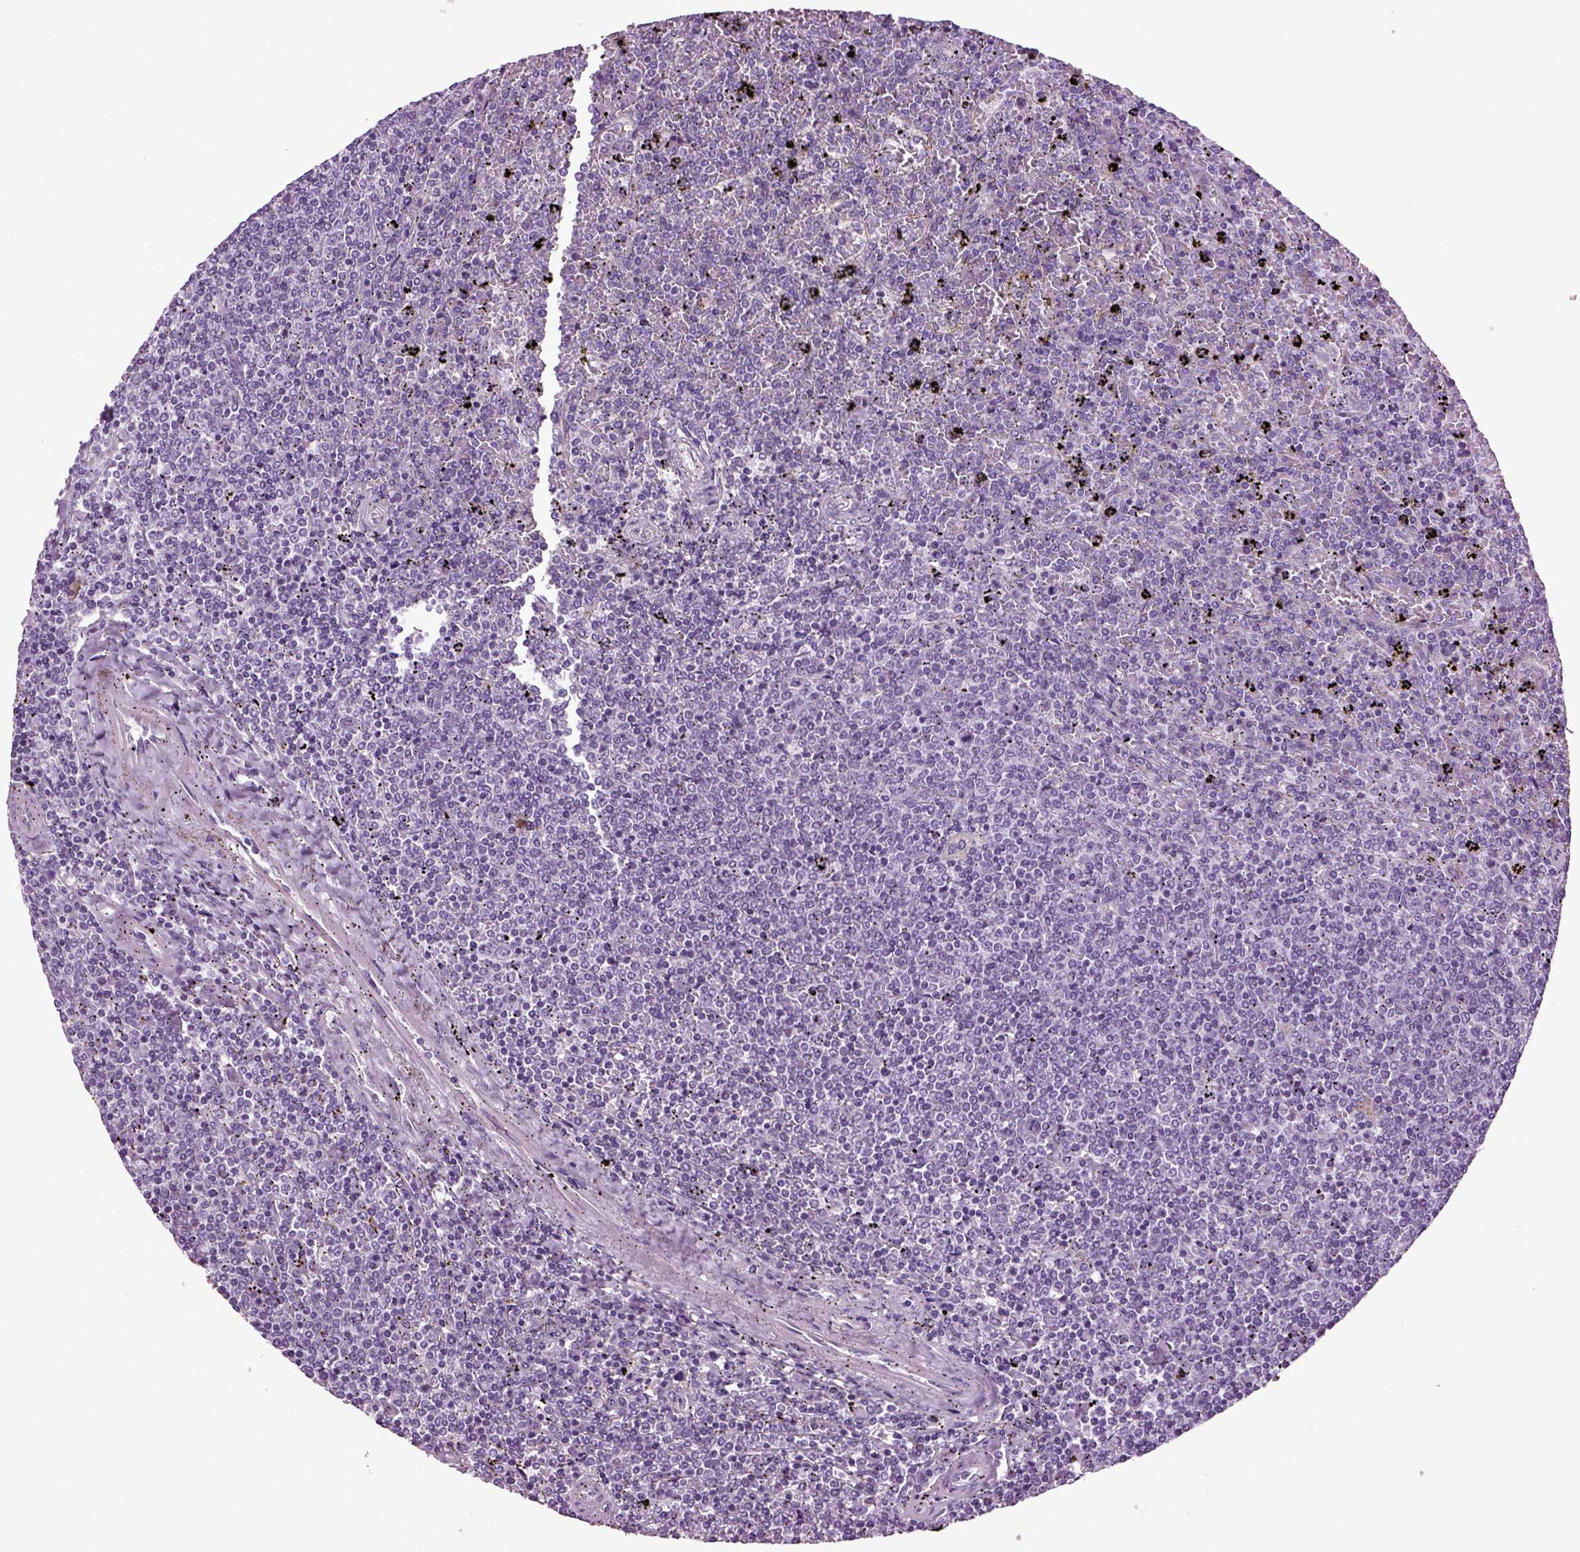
{"staining": {"intensity": "negative", "quantity": "none", "location": "none"}, "tissue": "lymphoma", "cell_type": "Tumor cells", "image_type": "cancer", "snomed": [{"axis": "morphology", "description": "Malignant lymphoma, non-Hodgkin's type, Low grade"}, {"axis": "topography", "description": "Spleen"}], "caption": "This is an immunohistochemistry micrograph of human malignant lymphoma, non-Hodgkin's type (low-grade). There is no expression in tumor cells.", "gene": "RFX3", "patient": {"sex": "female", "age": 77}}